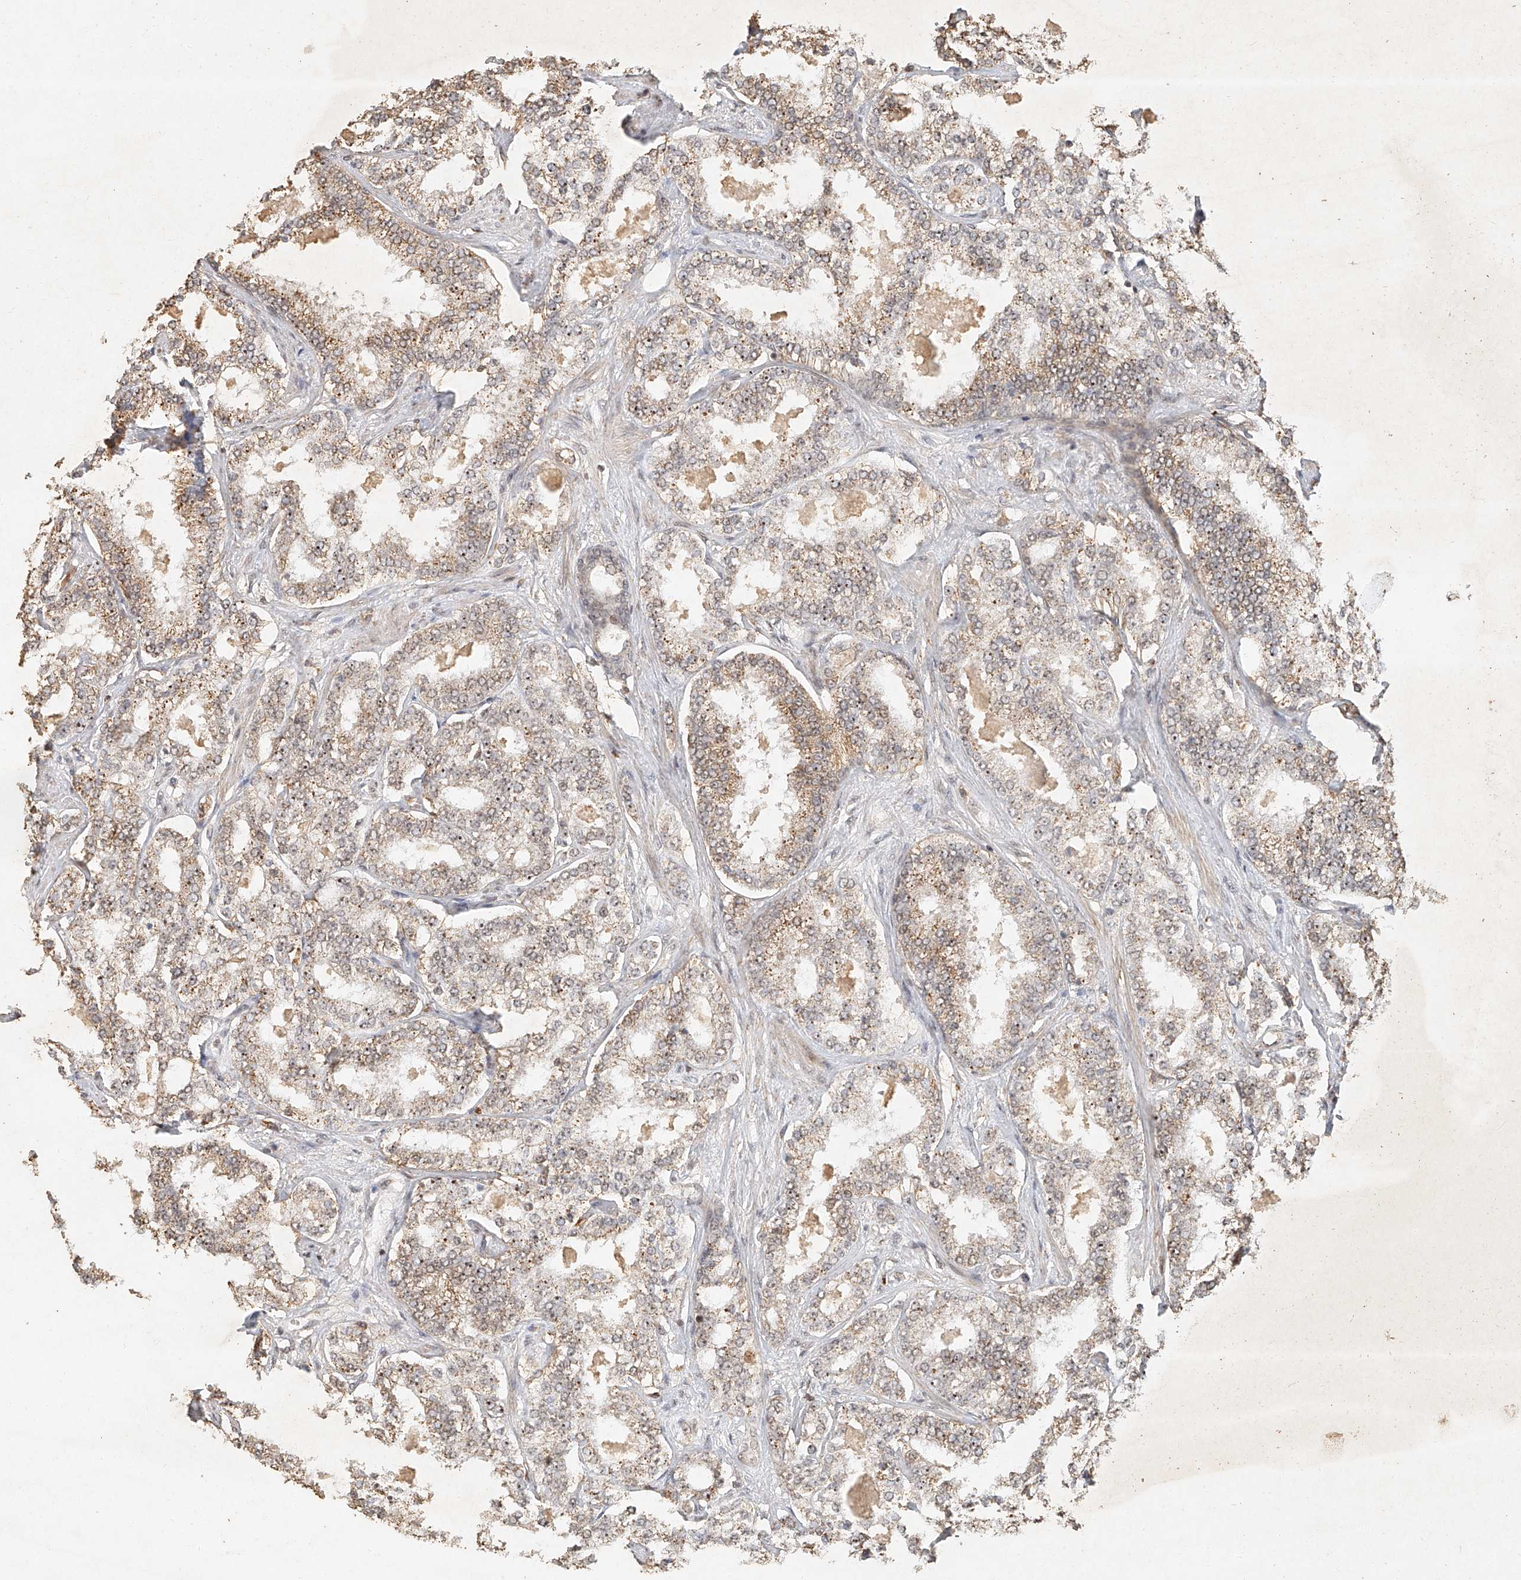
{"staining": {"intensity": "weak", "quantity": ">75%", "location": "cytoplasmic/membranous,nuclear"}, "tissue": "prostate cancer", "cell_type": "Tumor cells", "image_type": "cancer", "snomed": [{"axis": "morphology", "description": "Normal tissue, NOS"}, {"axis": "morphology", "description": "Adenocarcinoma, High grade"}, {"axis": "topography", "description": "Prostate"}], "caption": "A high-resolution histopathology image shows immunohistochemistry staining of high-grade adenocarcinoma (prostate), which shows weak cytoplasmic/membranous and nuclear positivity in about >75% of tumor cells.", "gene": "CXorf58", "patient": {"sex": "male", "age": 83}}